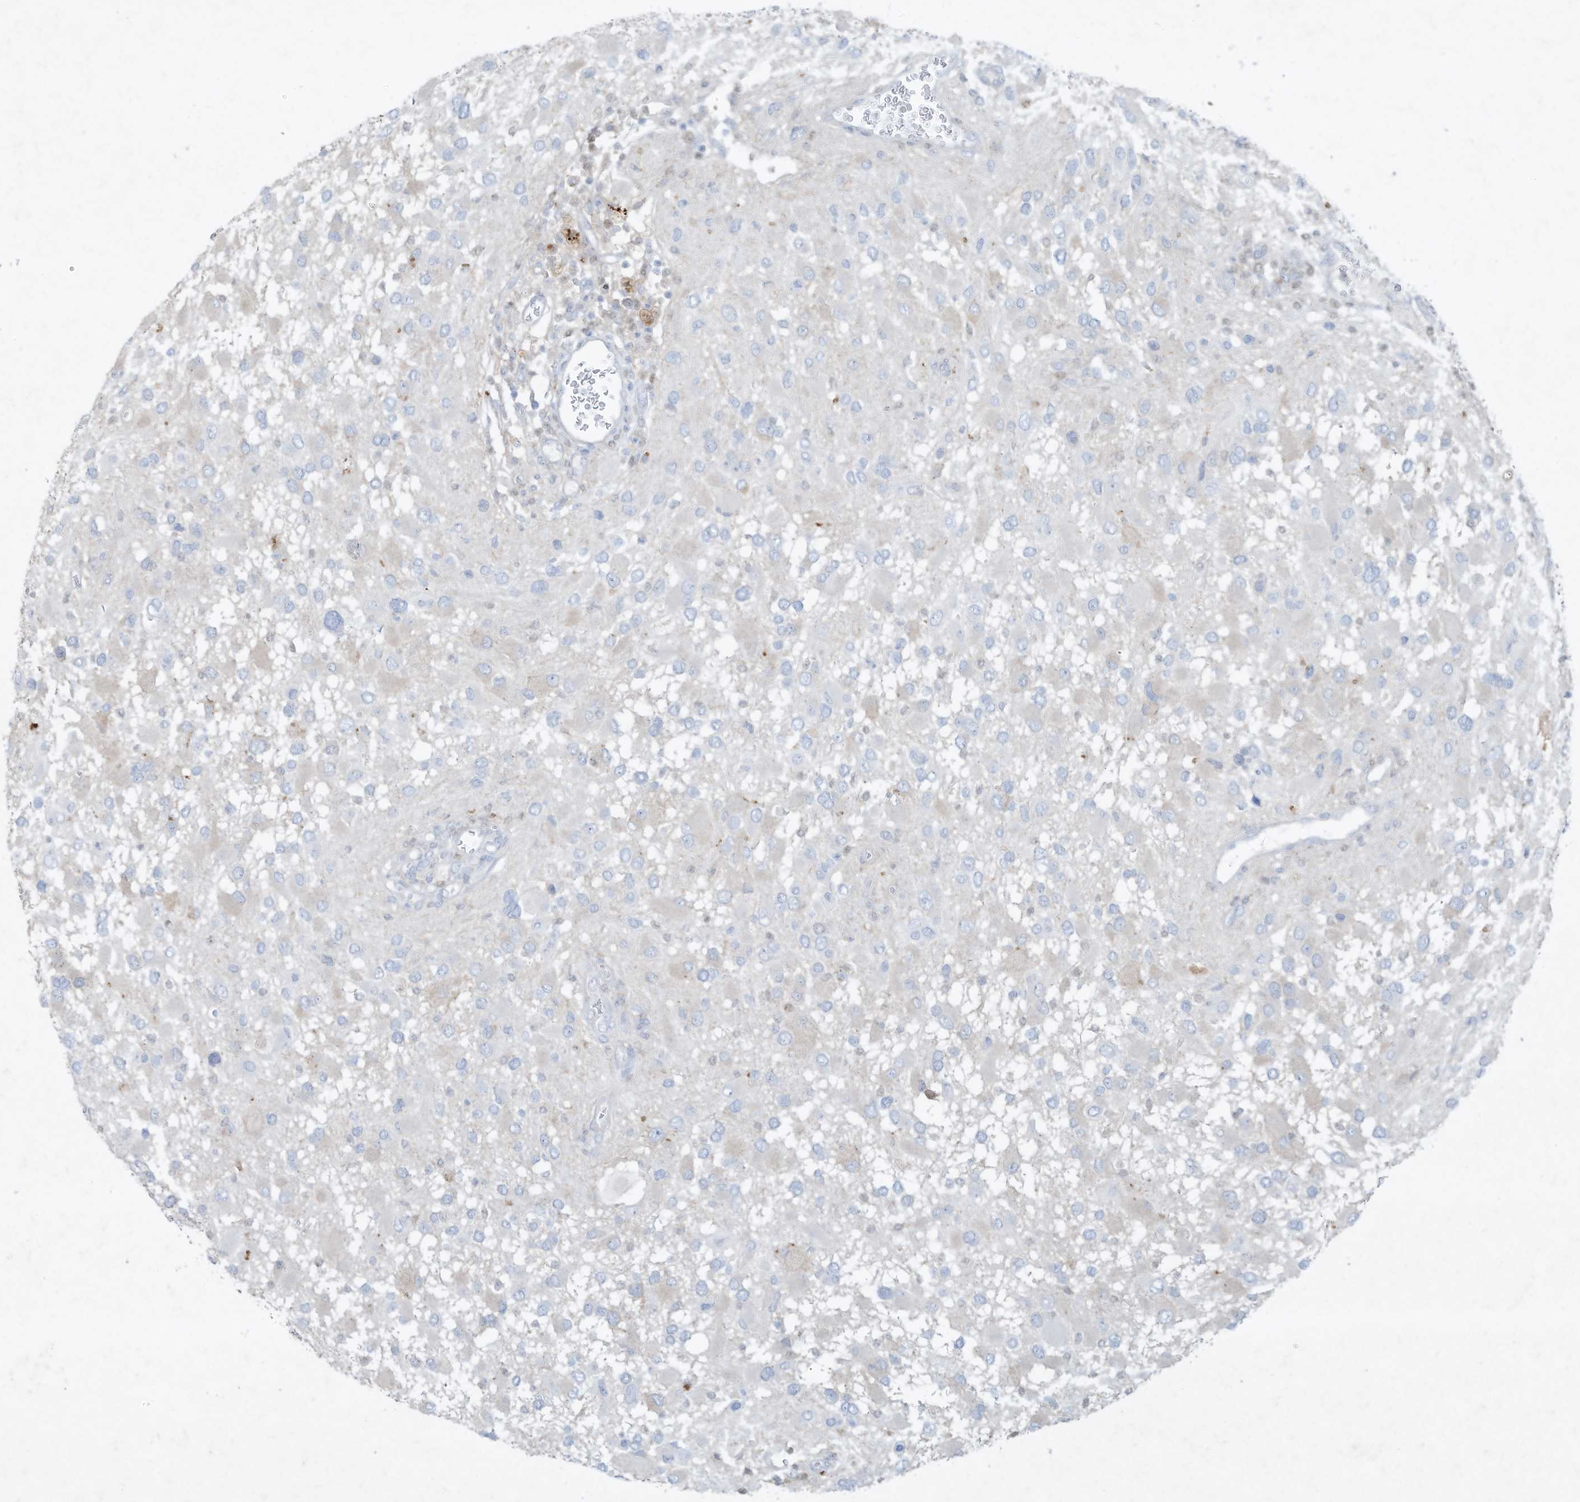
{"staining": {"intensity": "negative", "quantity": "none", "location": "none"}, "tissue": "glioma", "cell_type": "Tumor cells", "image_type": "cancer", "snomed": [{"axis": "morphology", "description": "Glioma, malignant, High grade"}, {"axis": "topography", "description": "Brain"}], "caption": "Immunohistochemistry of human glioma demonstrates no staining in tumor cells.", "gene": "TUBE1", "patient": {"sex": "male", "age": 53}}